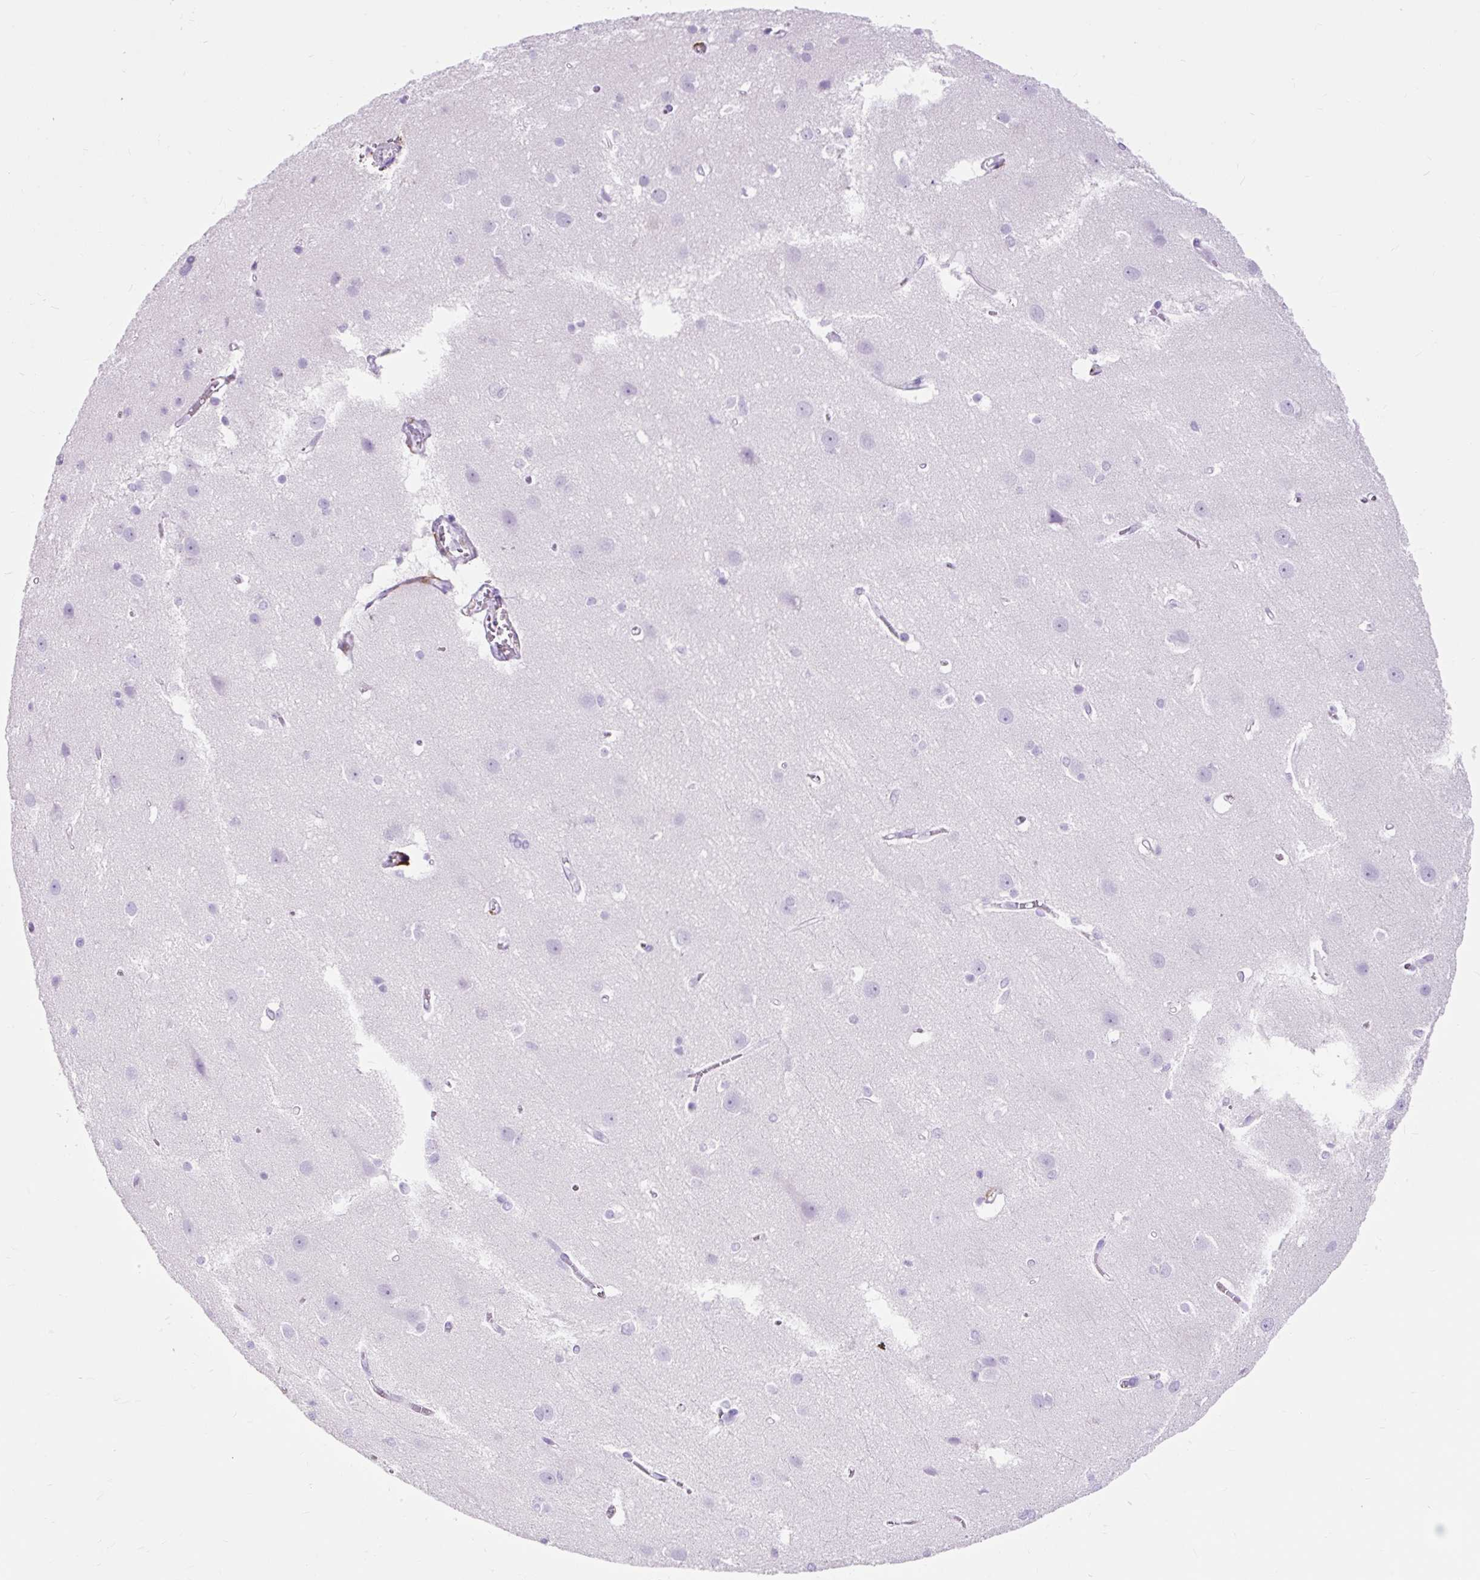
{"staining": {"intensity": "moderate", "quantity": "<25%", "location": "cytoplasmic/membranous"}, "tissue": "cerebral cortex", "cell_type": "Endothelial cells", "image_type": "normal", "snomed": [{"axis": "morphology", "description": "Normal tissue, NOS"}, {"axis": "topography", "description": "Cerebral cortex"}], "caption": "The image demonstrates a brown stain indicating the presence of a protein in the cytoplasmic/membranous of endothelial cells in cerebral cortex. The staining is performed using DAB brown chromogen to label protein expression. The nuclei are counter-stained blue using hematoxylin.", "gene": "HLA", "patient": {"sex": "male", "age": 37}}